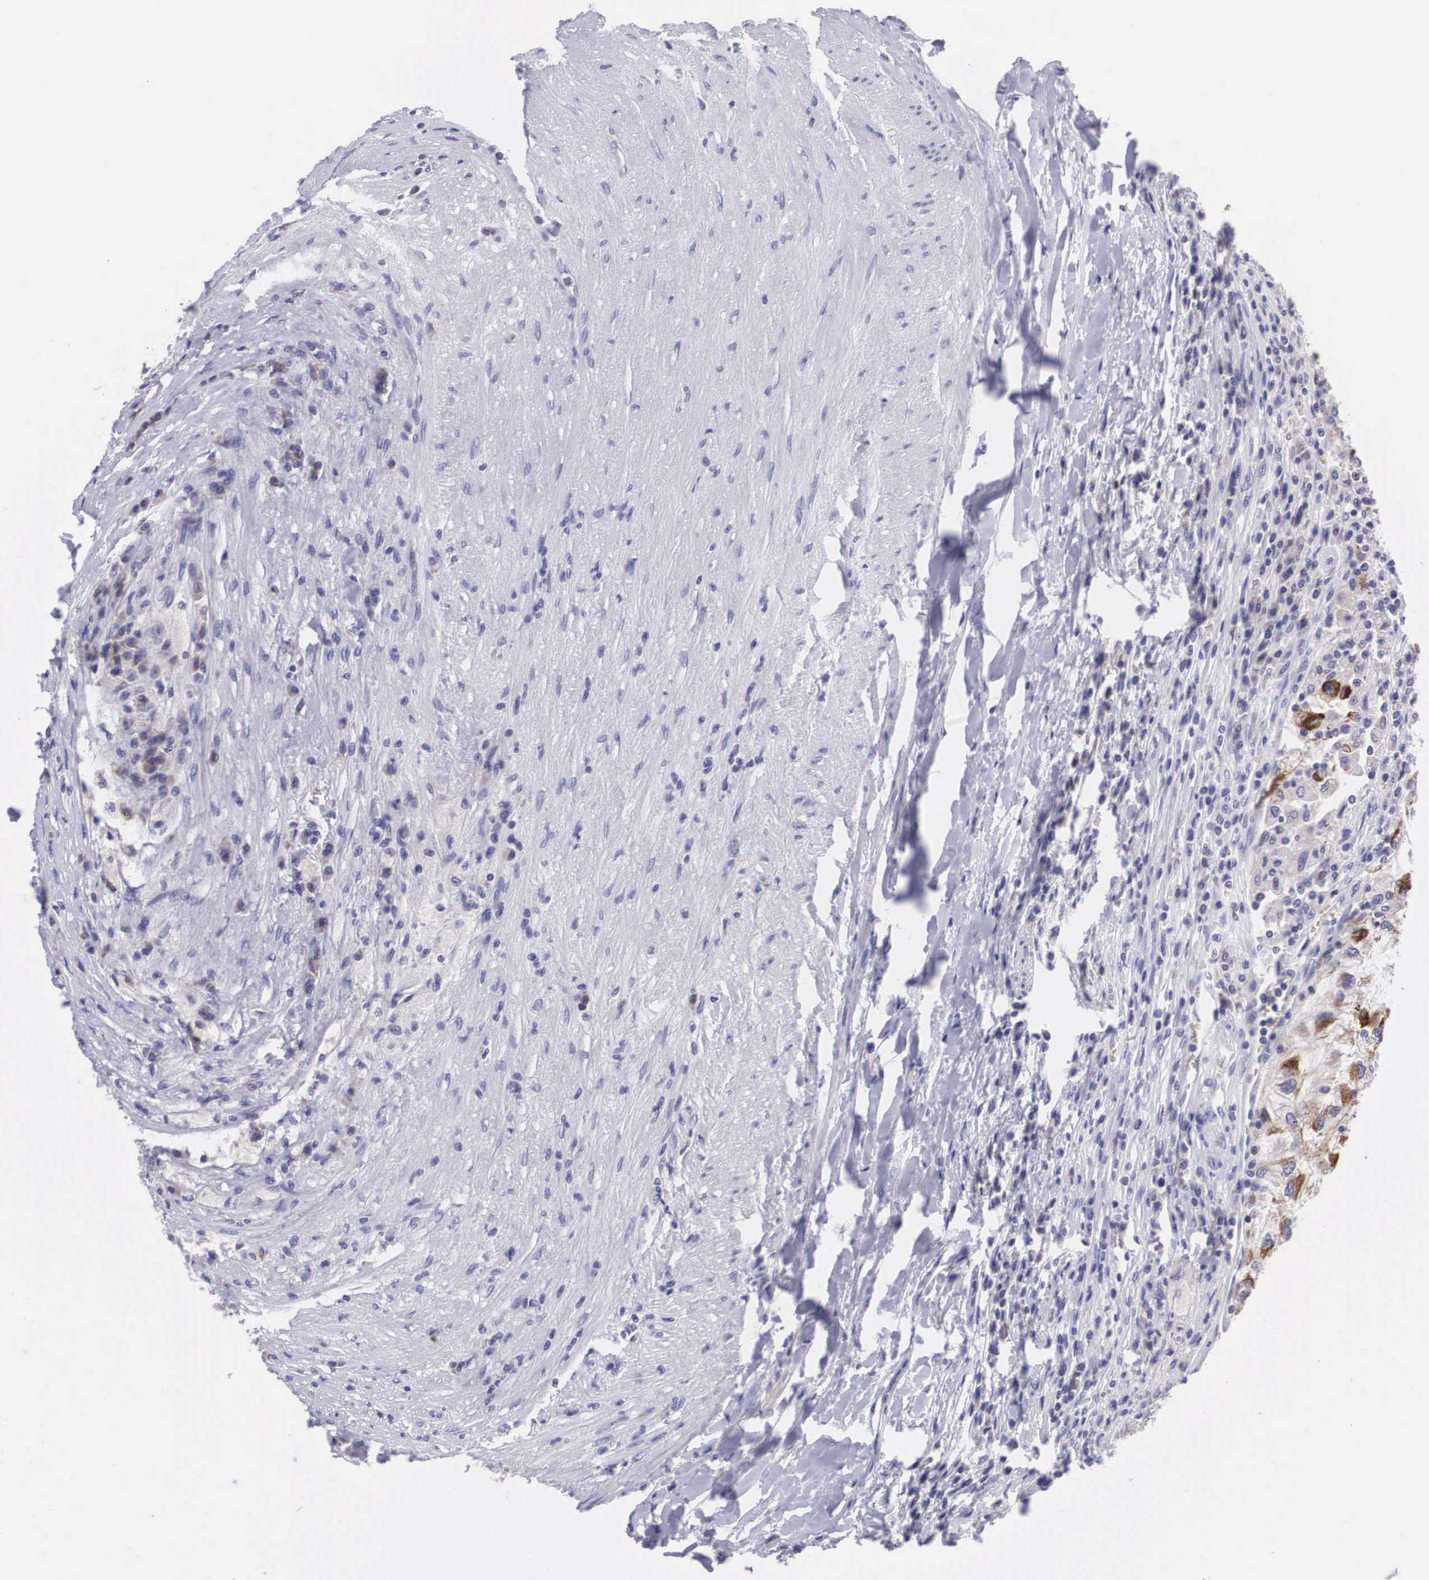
{"staining": {"intensity": "moderate", "quantity": "25%-75%", "location": "cytoplasmic/membranous"}, "tissue": "renal cancer", "cell_type": "Tumor cells", "image_type": "cancer", "snomed": [{"axis": "morphology", "description": "Normal tissue, NOS"}, {"axis": "morphology", "description": "Adenocarcinoma, NOS"}, {"axis": "topography", "description": "Kidney"}], "caption": "The histopathology image exhibits immunohistochemical staining of renal cancer. There is moderate cytoplasmic/membranous staining is appreciated in approximately 25%-75% of tumor cells.", "gene": "ARG2", "patient": {"sex": "male", "age": 71}}